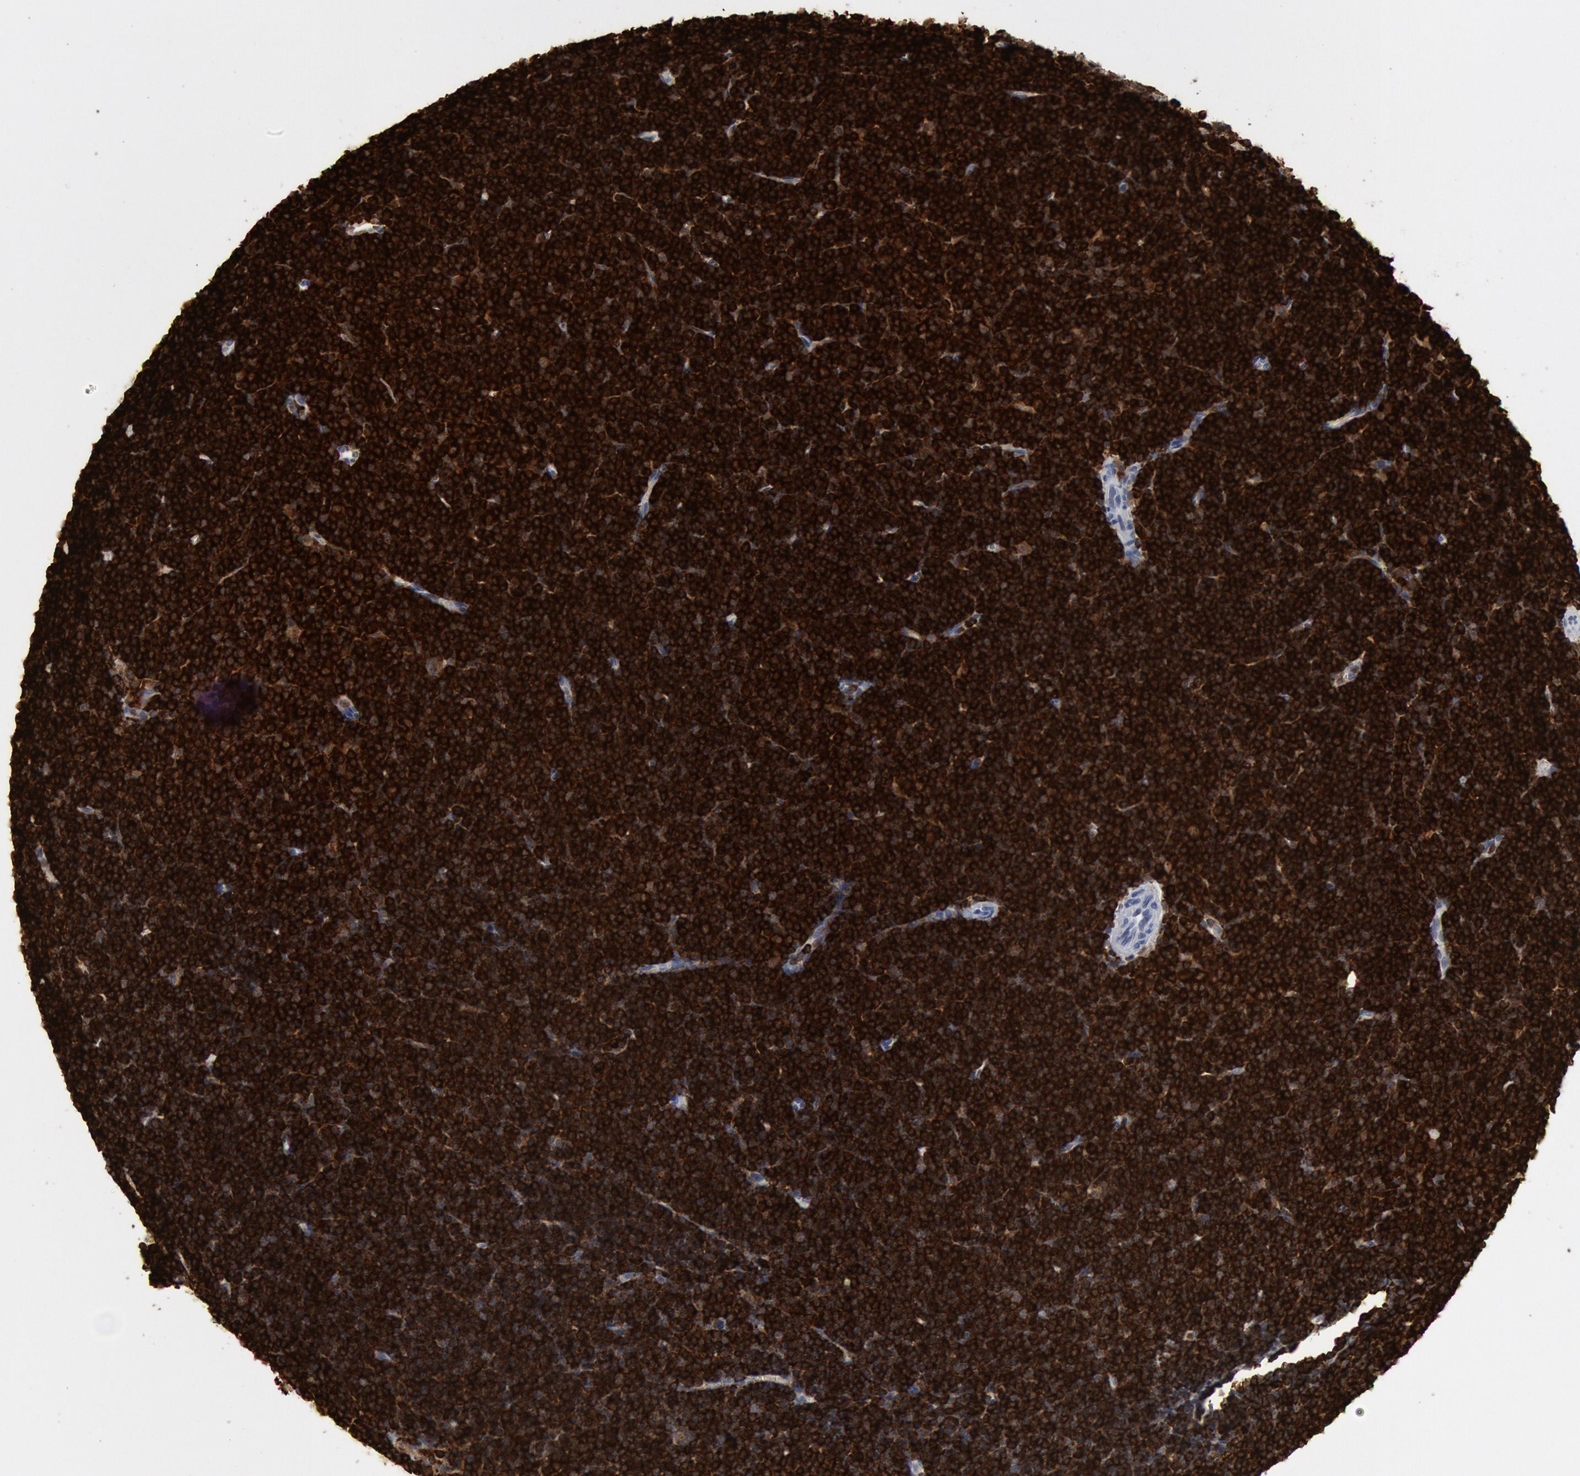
{"staining": {"intensity": "strong", "quantity": ">75%", "location": "cytoplasmic/membranous,nuclear"}, "tissue": "lymphoma", "cell_type": "Tumor cells", "image_type": "cancer", "snomed": [{"axis": "morphology", "description": "Malignant lymphoma, non-Hodgkin's type, Low grade"}, {"axis": "topography", "description": "Lymph node"}], "caption": "High-power microscopy captured an immunohistochemistry photomicrograph of low-grade malignant lymphoma, non-Hodgkin's type, revealing strong cytoplasmic/membranous and nuclear expression in approximately >75% of tumor cells.", "gene": "PTPN6", "patient": {"sex": "female", "age": 69}}